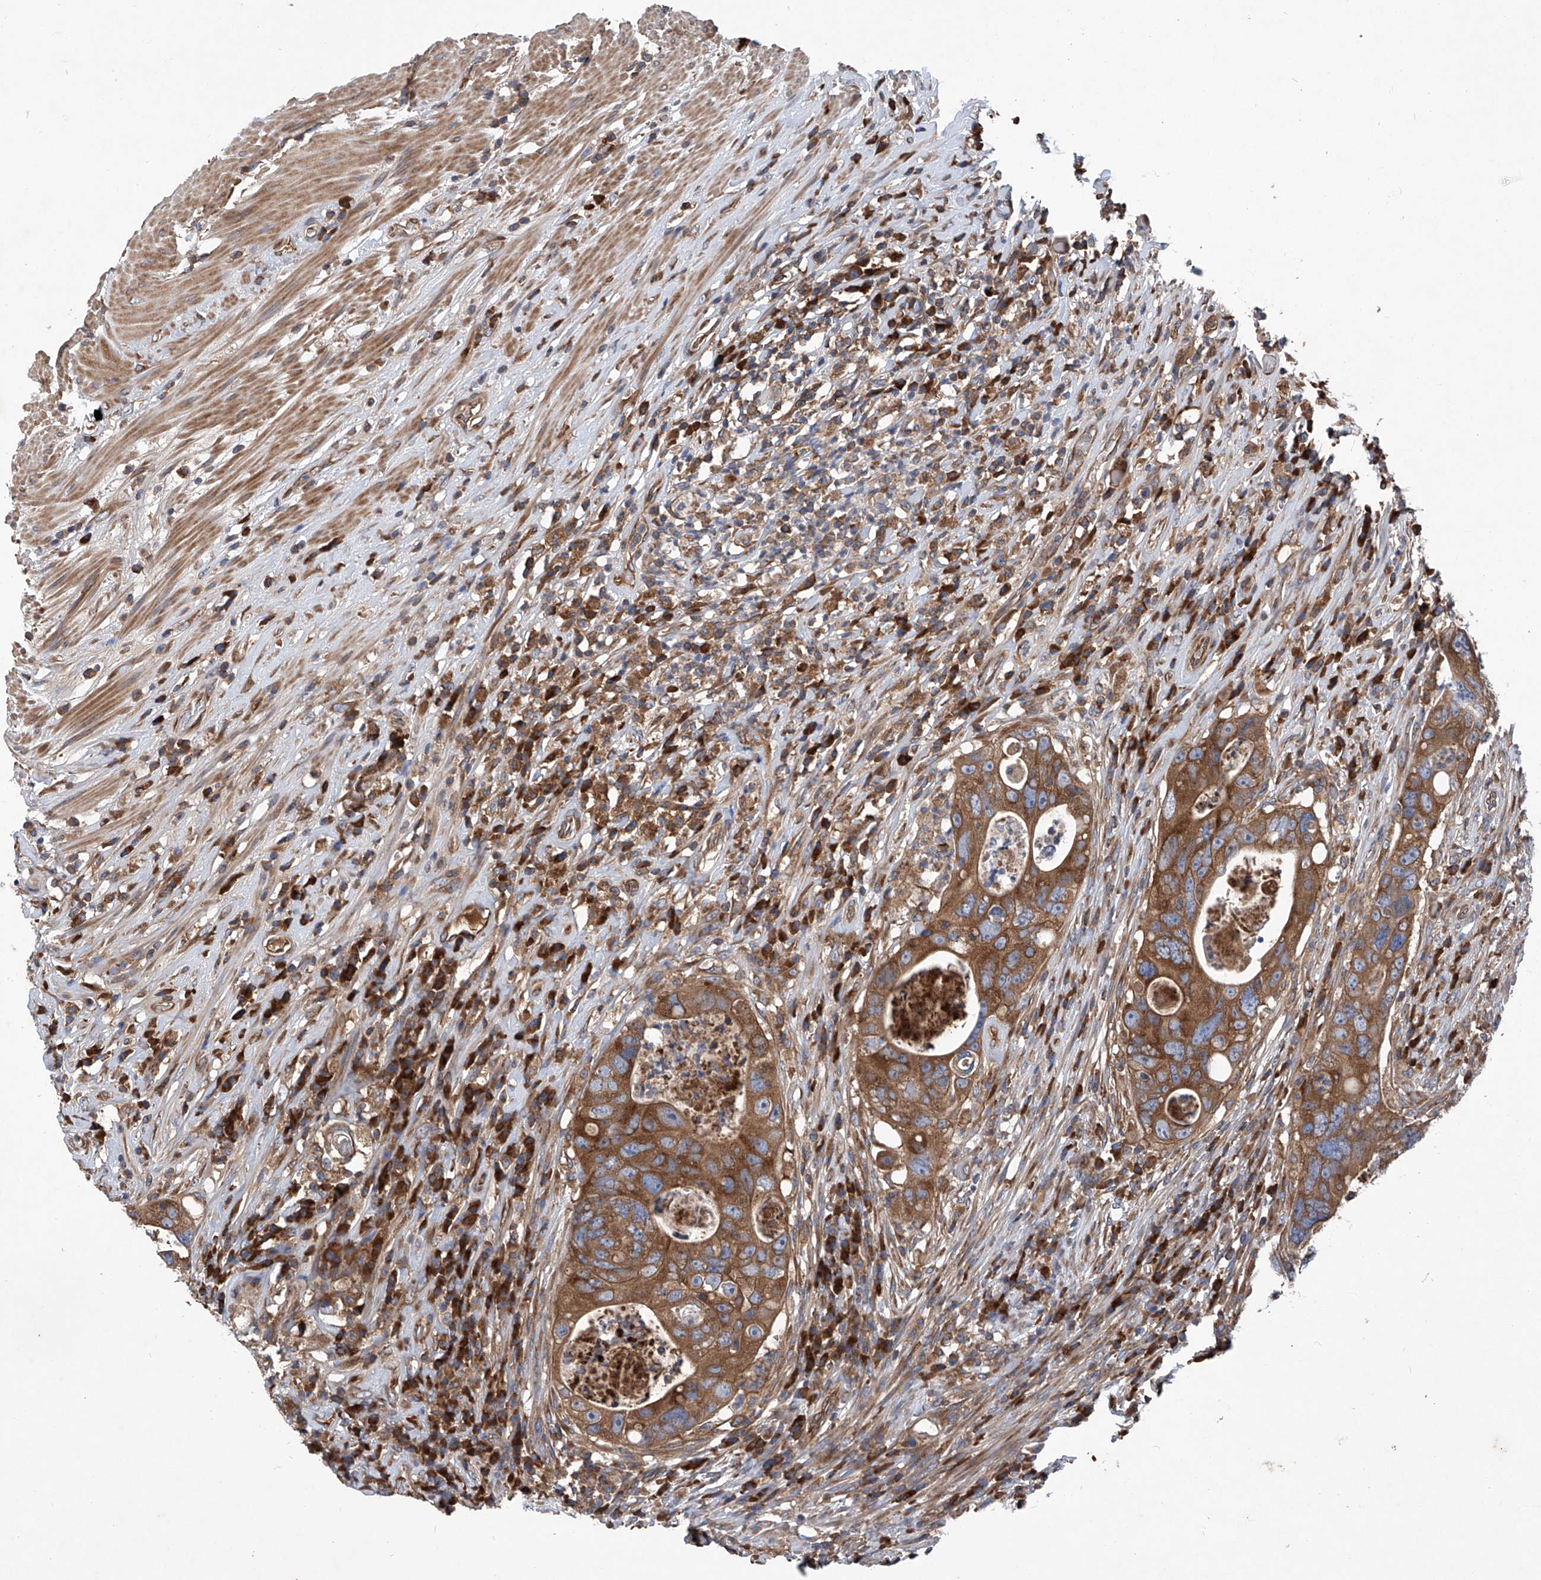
{"staining": {"intensity": "strong", "quantity": ">75%", "location": "cytoplasmic/membranous"}, "tissue": "colorectal cancer", "cell_type": "Tumor cells", "image_type": "cancer", "snomed": [{"axis": "morphology", "description": "Adenocarcinoma, NOS"}, {"axis": "topography", "description": "Rectum"}], "caption": "Human colorectal adenocarcinoma stained for a protein (brown) reveals strong cytoplasmic/membranous positive staining in approximately >75% of tumor cells.", "gene": "ASCC3", "patient": {"sex": "male", "age": 59}}